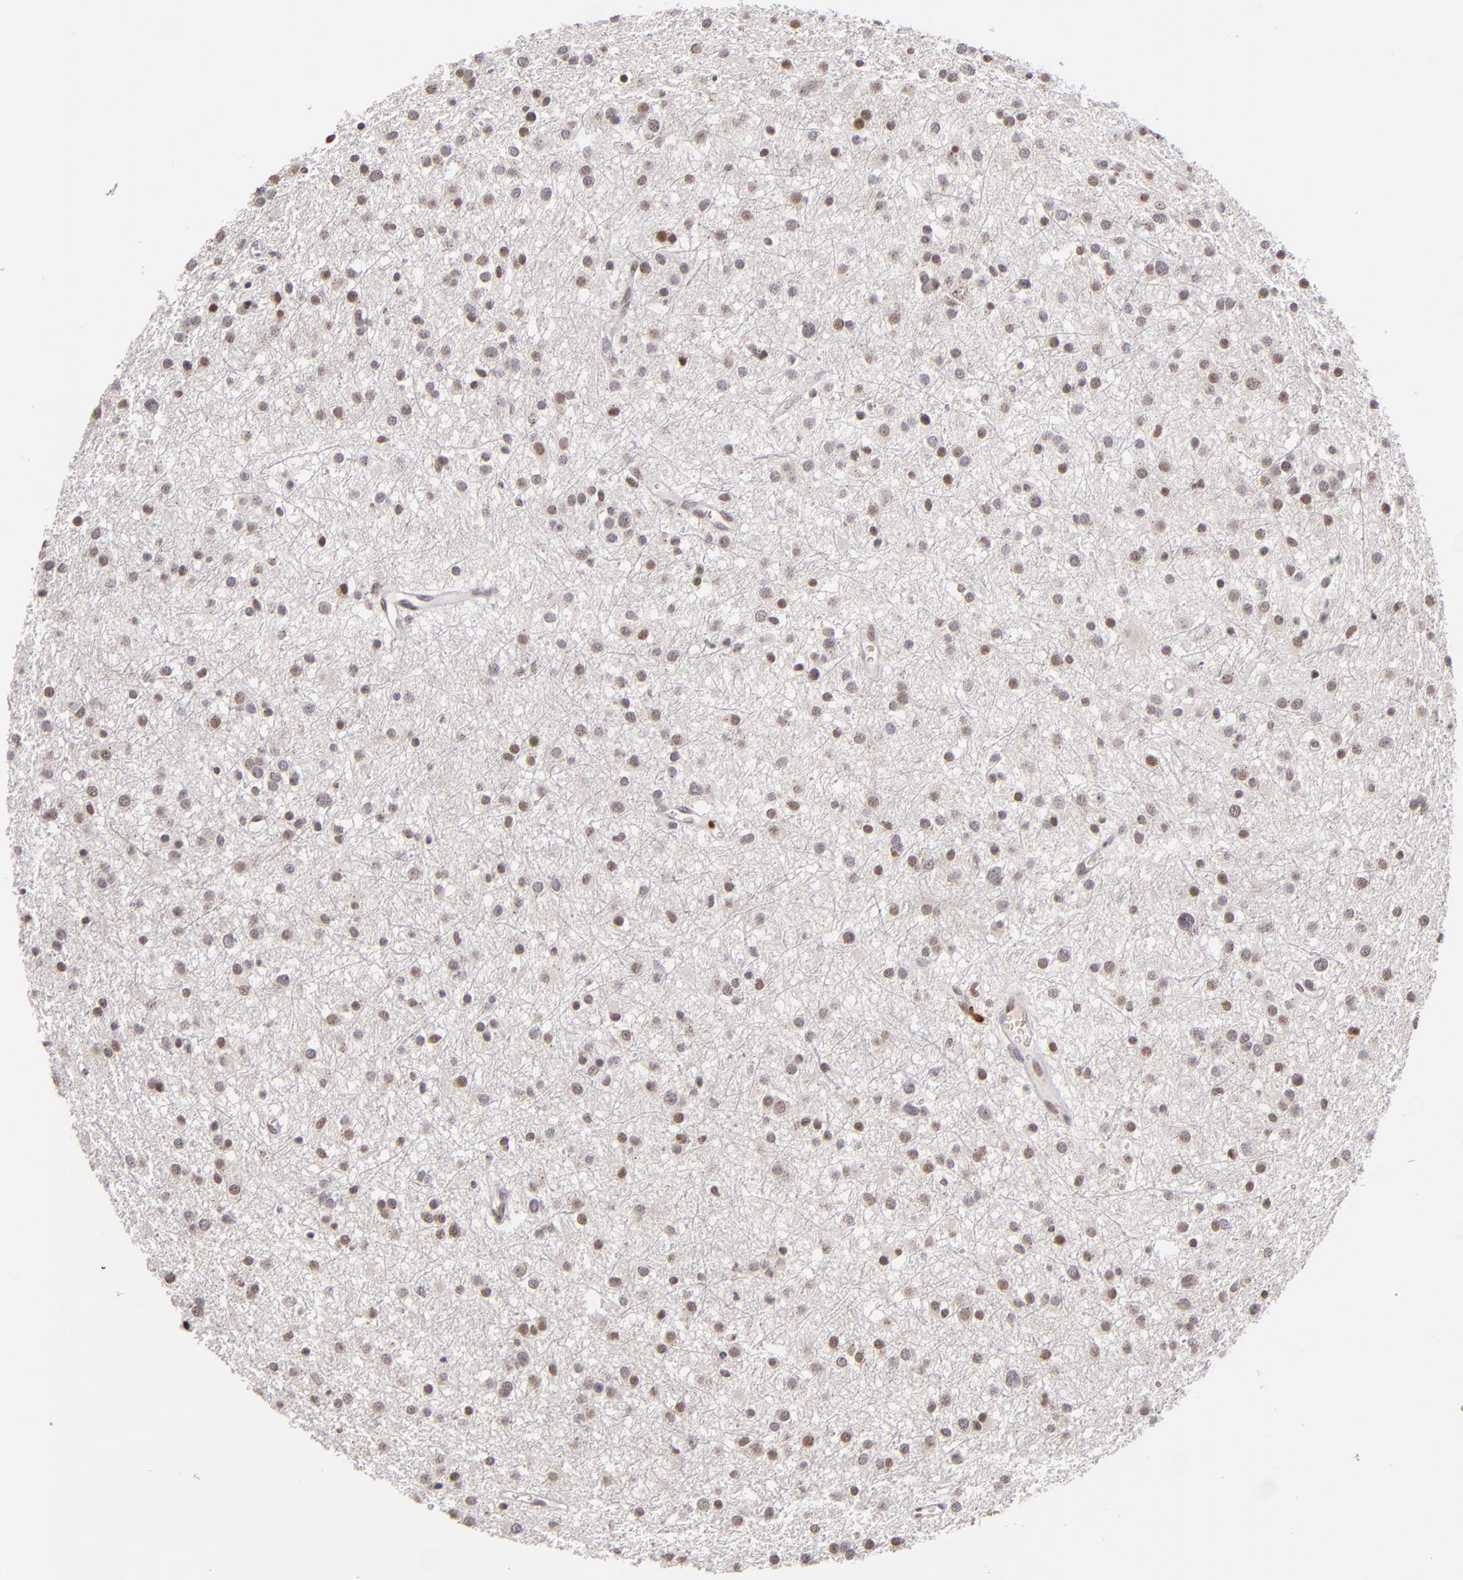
{"staining": {"intensity": "moderate", "quantity": "25%-75%", "location": "nuclear"}, "tissue": "glioma", "cell_type": "Tumor cells", "image_type": "cancer", "snomed": [{"axis": "morphology", "description": "Glioma, malignant, Low grade"}, {"axis": "topography", "description": "Brain"}], "caption": "Malignant glioma (low-grade) tissue displays moderate nuclear staining in about 25%-75% of tumor cells, visualized by immunohistochemistry.", "gene": "RXRG", "patient": {"sex": "female", "age": 36}}